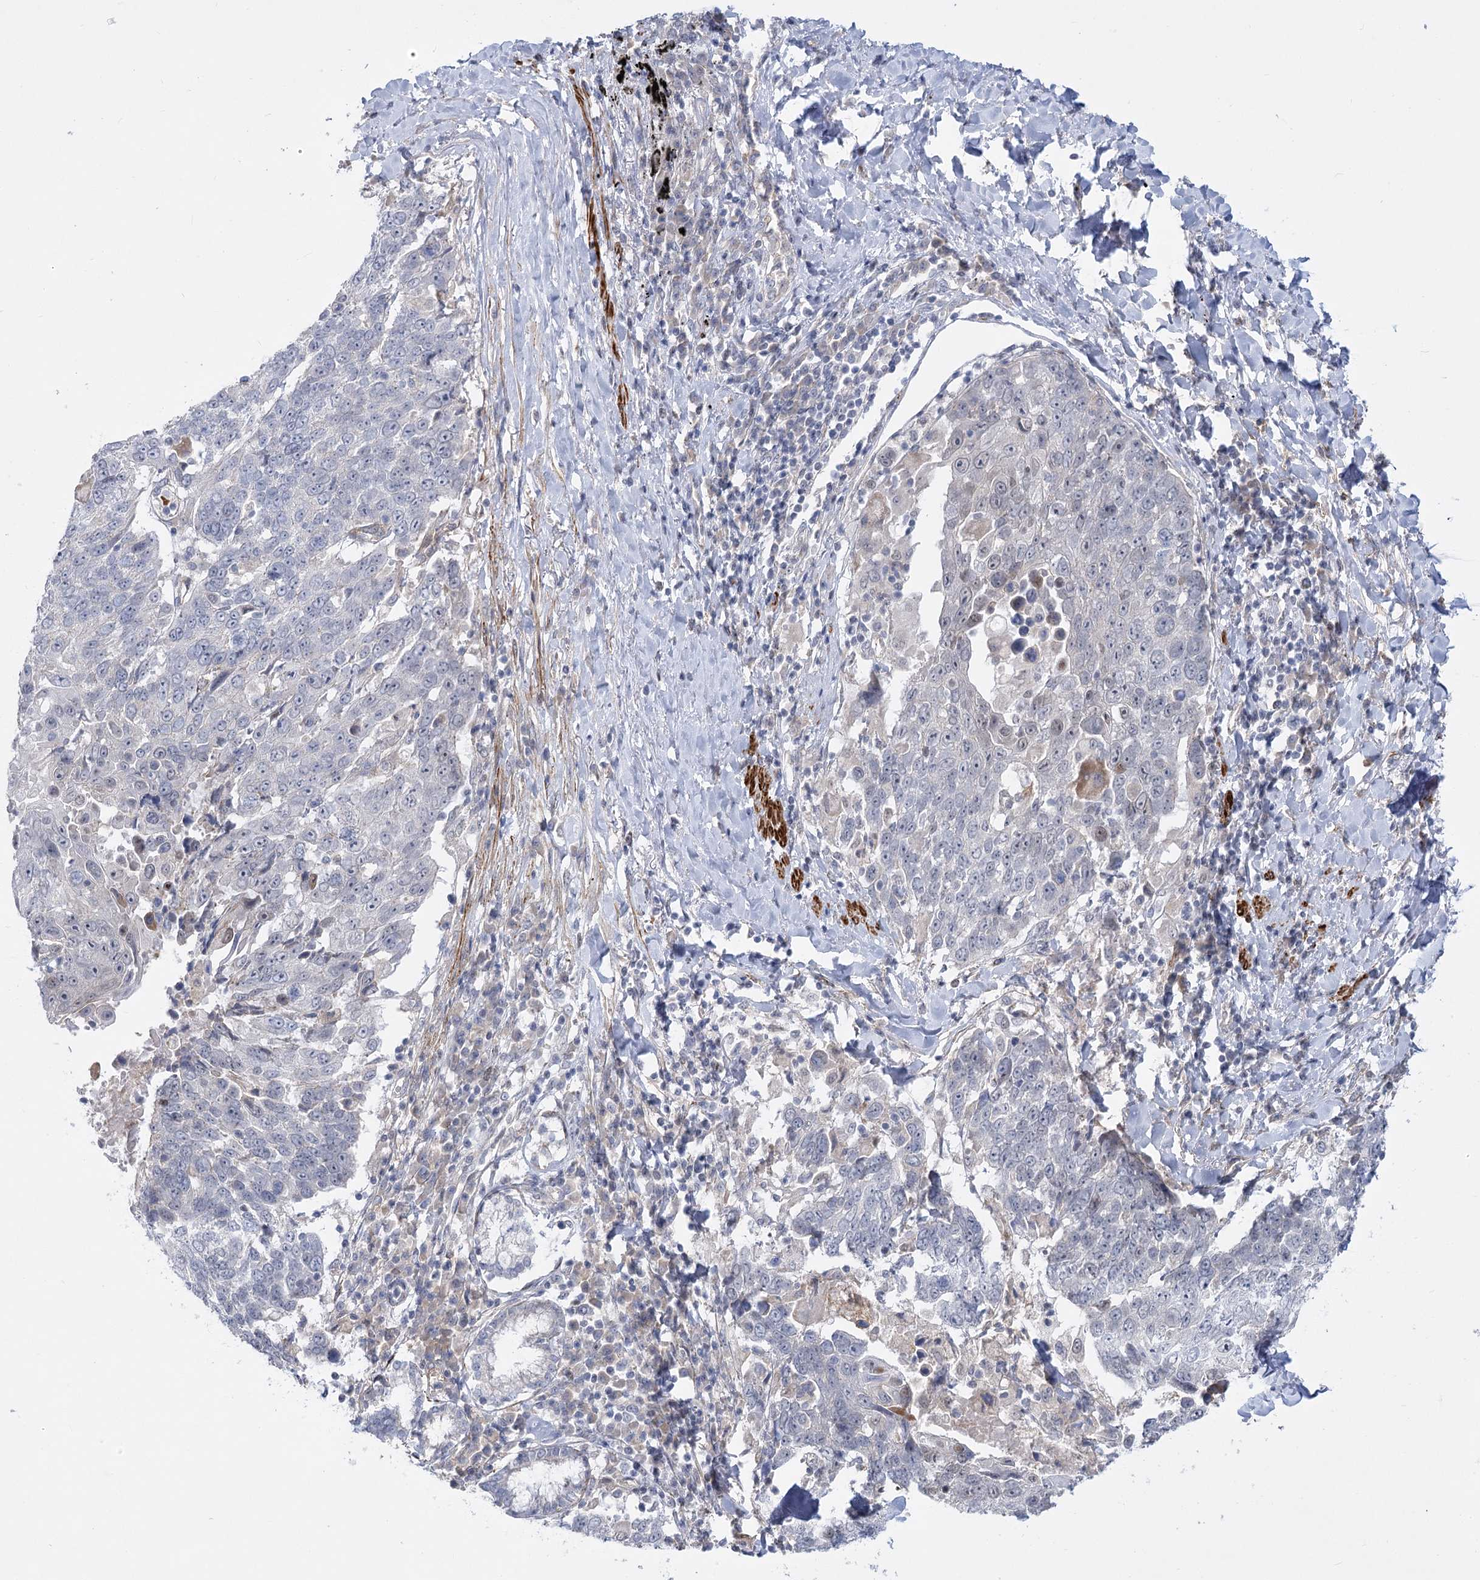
{"staining": {"intensity": "negative", "quantity": "none", "location": "none"}, "tissue": "lung cancer", "cell_type": "Tumor cells", "image_type": "cancer", "snomed": [{"axis": "morphology", "description": "Squamous cell carcinoma, NOS"}, {"axis": "topography", "description": "Lung"}], "caption": "High magnification brightfield microscopy of squamous cell carcinoma (lung) stained with DAB (3,3'-diaminobenzidine) (brown) and counterstained with hematoxylin (blue): tumor cells show no significant staining. (Stains: DAB (3,3'-diaminobenzidine) immunohistochemistry with hematoxylin counter stain, Microscopy: brightfield microscopy at high magnification).", "gene": "ARSI", "patient": {"sex": "male", "age": 66}}